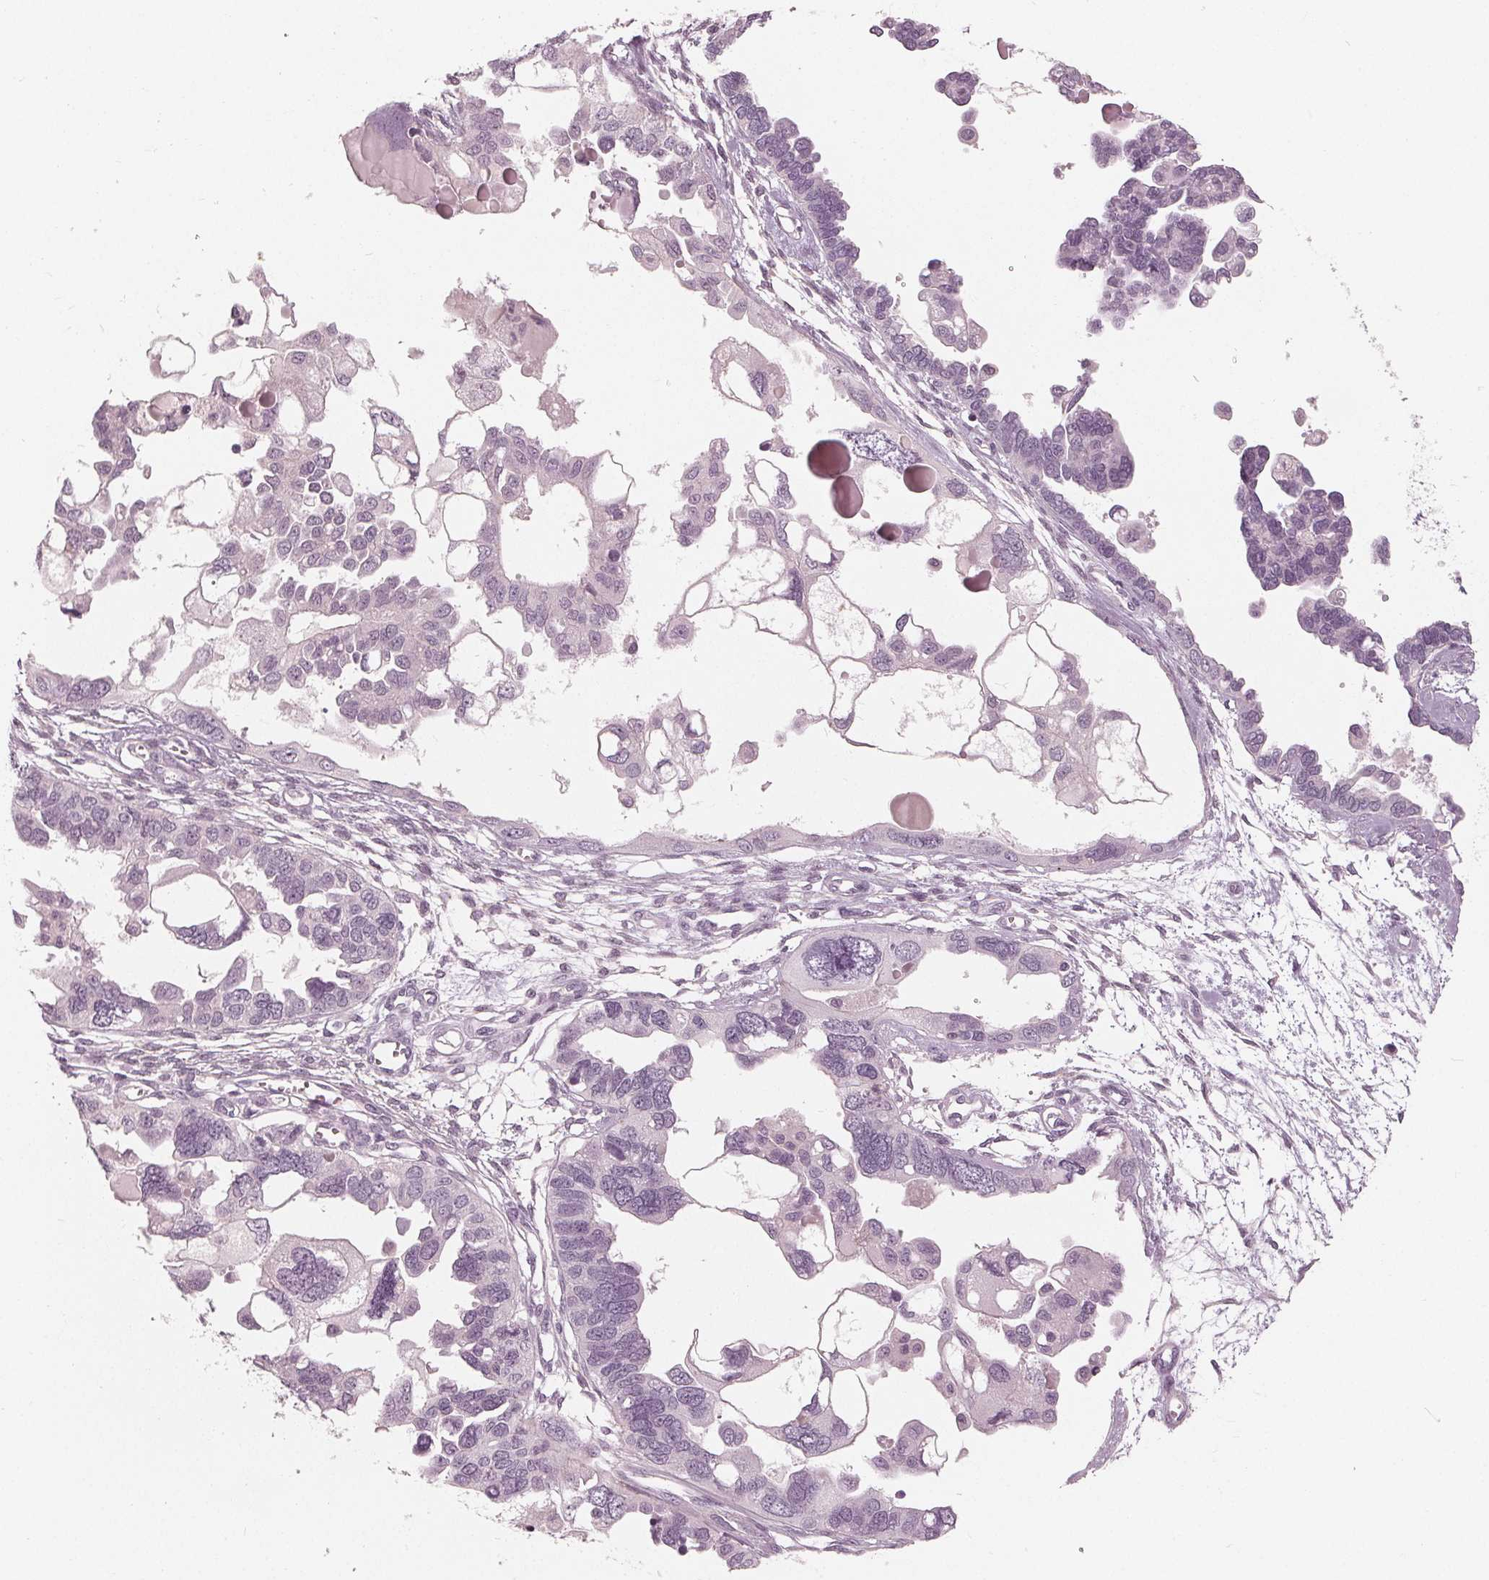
{"staining": {"intensity": "negative", "quantity": "none", "location": "none"}, "tissue": "ovarian cancer", "cell_type": "Tumor cells", "image_type": "cancer", "snomed": [{"axis": "morphology", "description": "Cystadenocarcinoma, serous, NOS"}, {"axis": "topography", "description": "Ovary"}], "caption": "Ovarian cancer (serous cystadenocarcinoma) was stained to show a protein in brown. There is no significant positivity in tumor cells. The staining was performed using DAB (3,3'-diaminobenzidine) to visualize the protein expression in brown, while the nuclei were stained in blue with hematoxylin (Magnification: 20x).", "gene": "SAT2", "patient": {"sex": "female", "age": 51}}